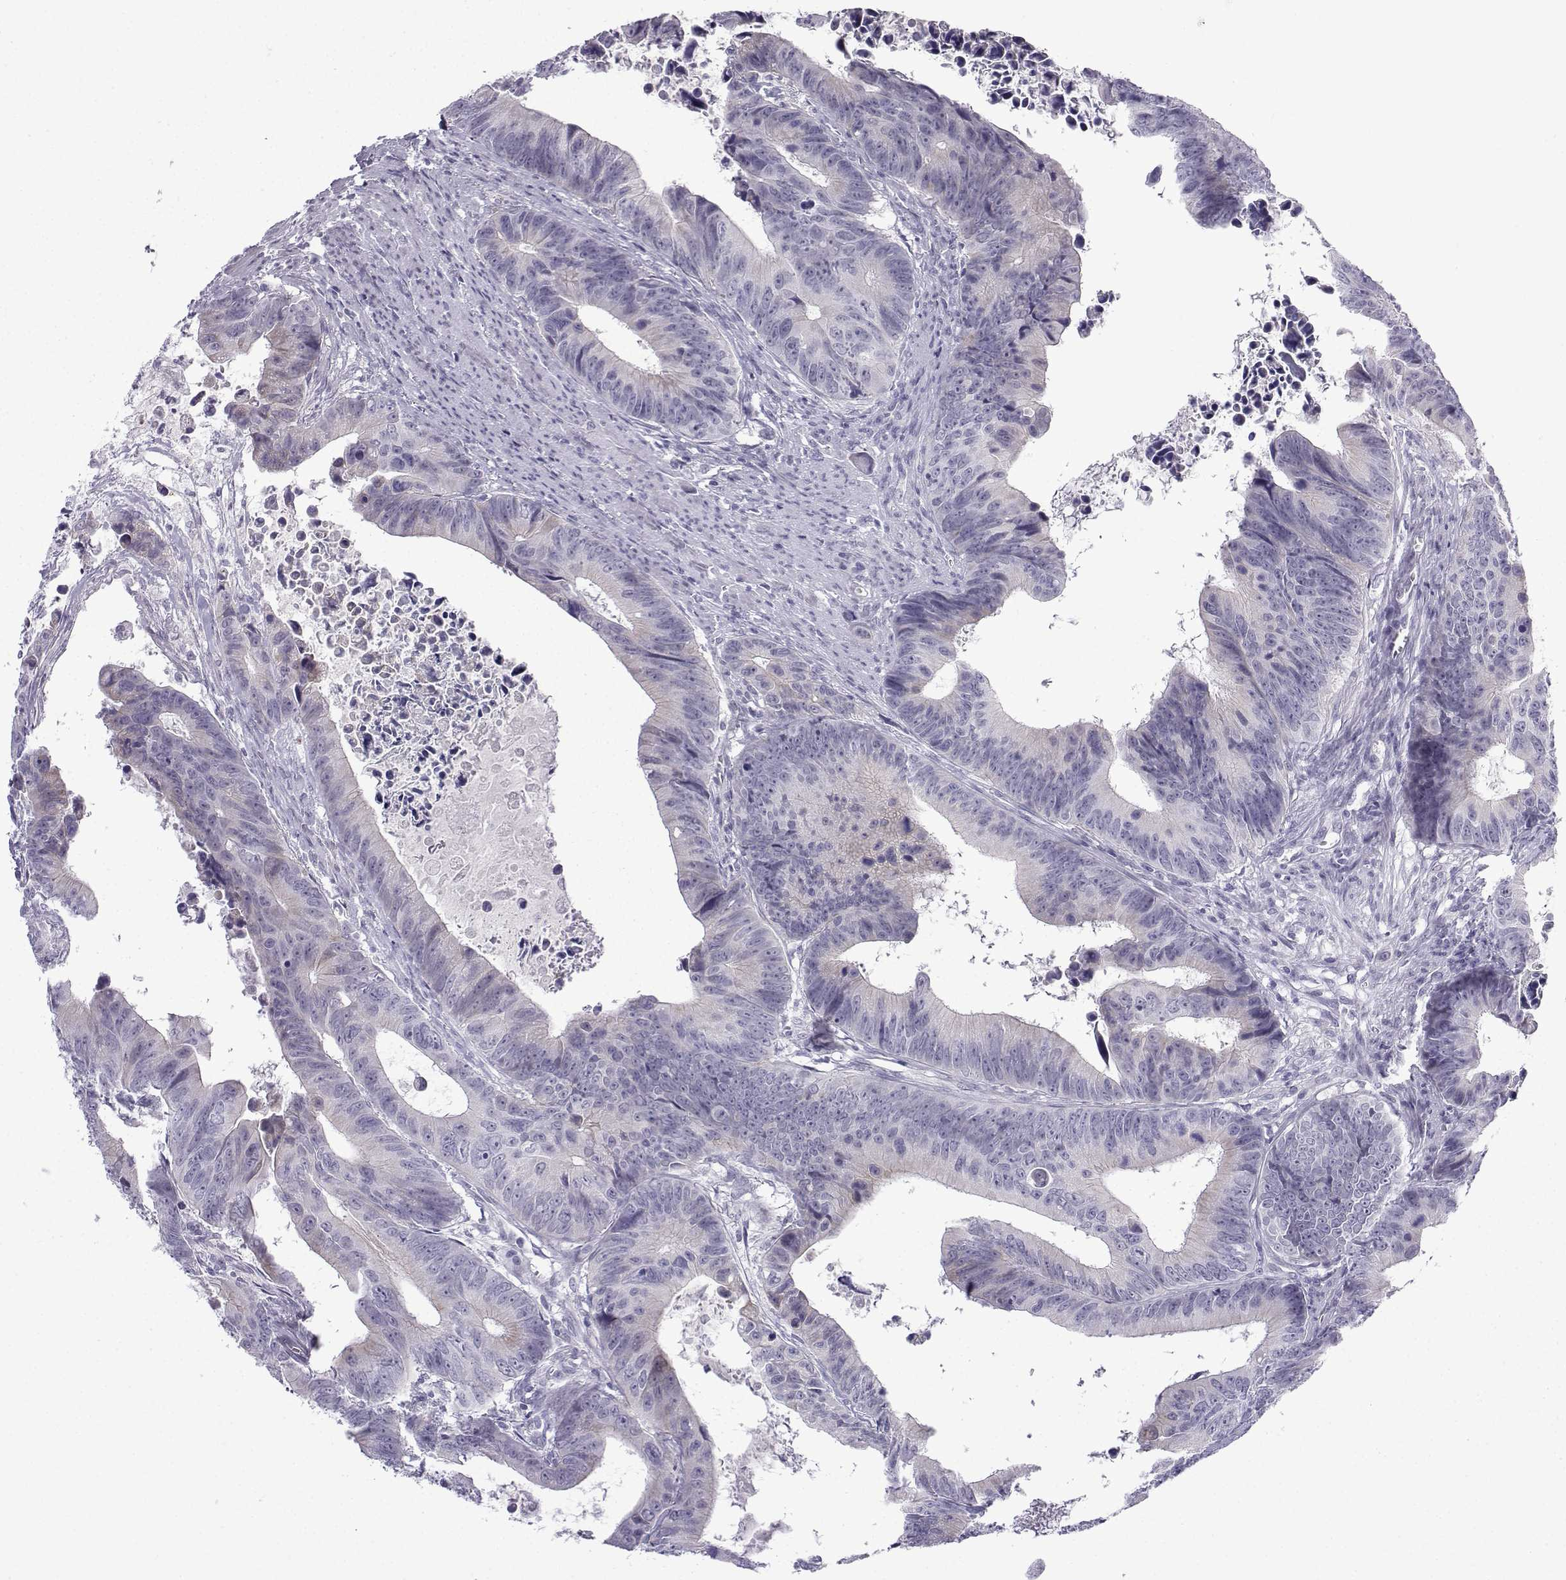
{"staining": {"intensity": "weak", "quantity": "<25%", "location": "cytoplasmic/membranous"}, "tissue": "colorectal cancer", "cell_type": "Tumor cells", "image_type": "cancer", "snomed": [{"axis": "morphology", "description": "Adenocarcinoma, NOS"}, {"axis": "topography", "description": "Colon"}], "caption": "Colorectal adenocarcinoma stained for a protein using immunohistochemistry (IHC) displays no positivity tumor cells.", "gene": "CFAP53", "patient": {"sex": "female", "age": 87}}